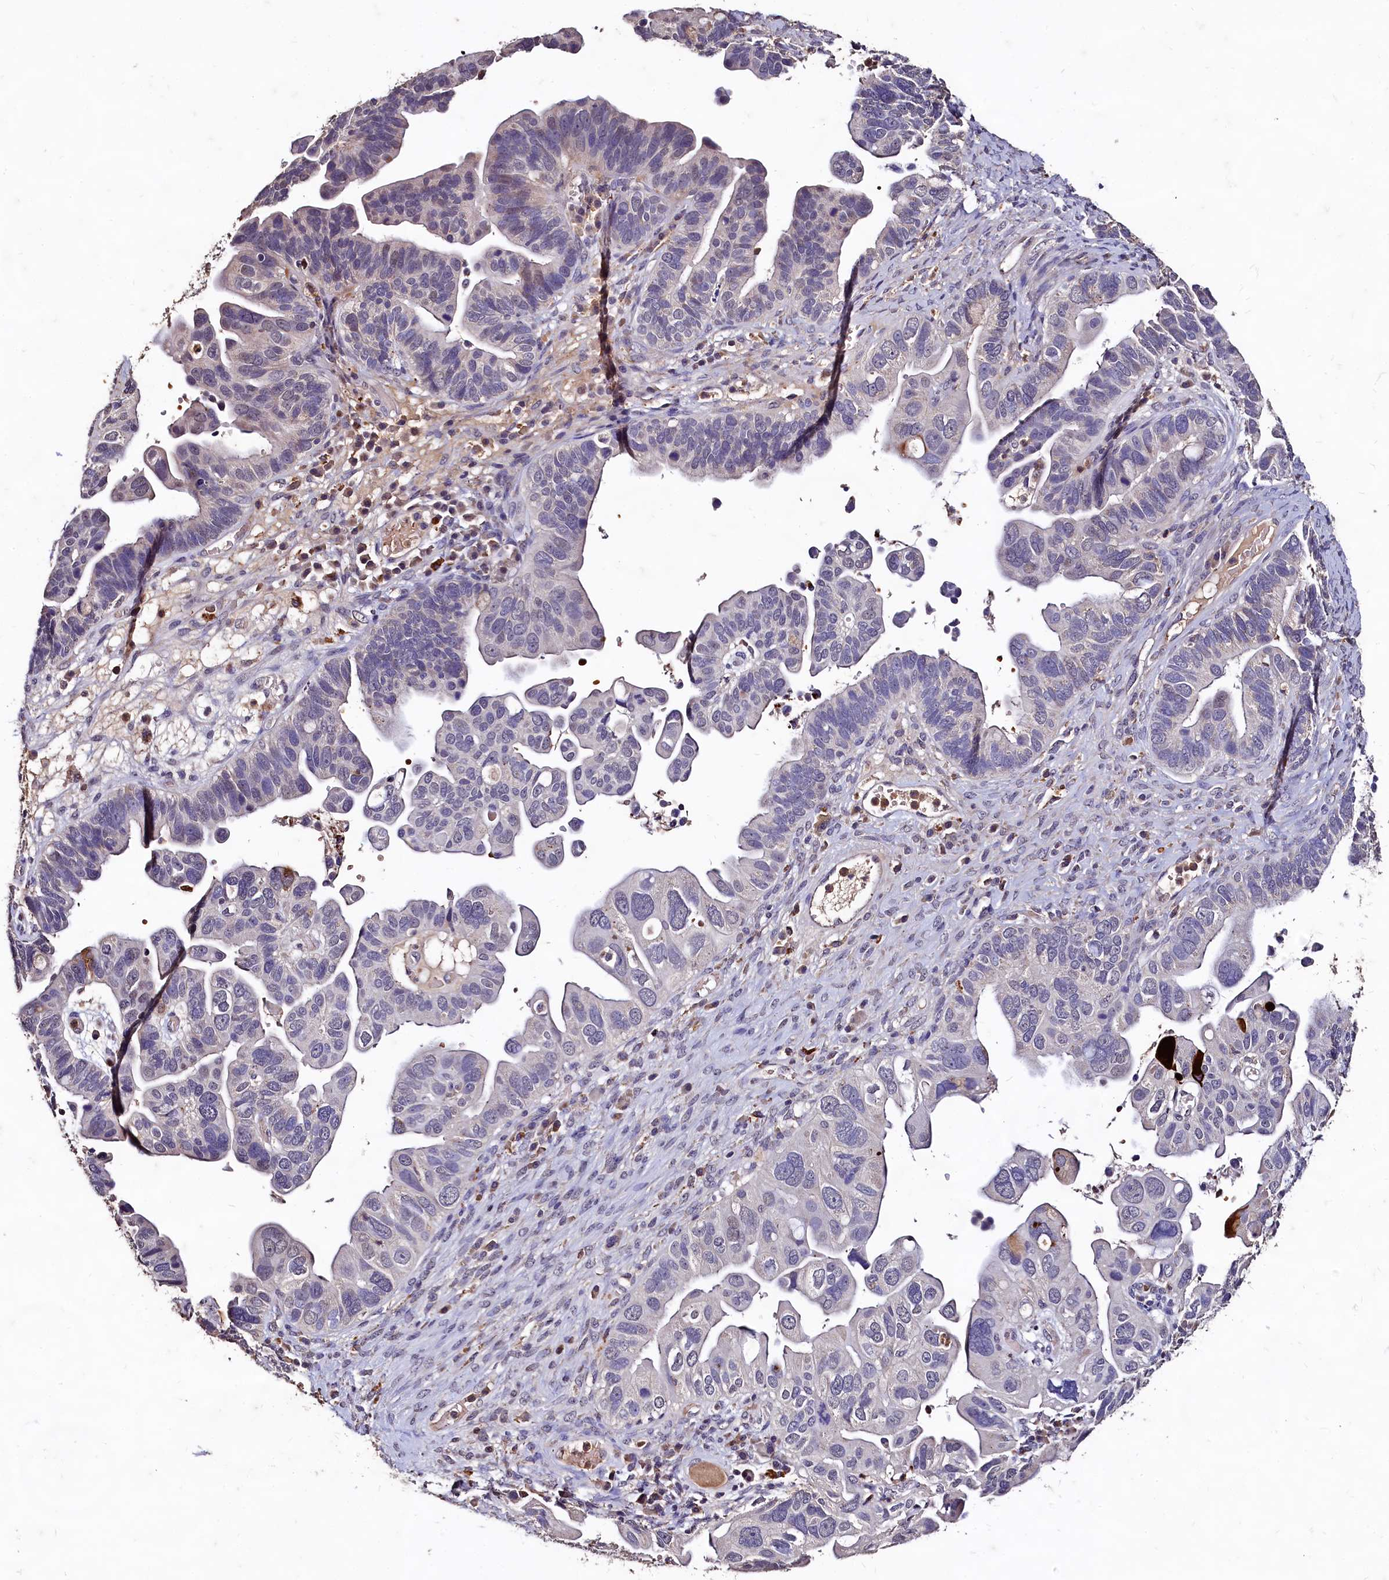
{"staining": {"intensity": "negative", "quantity": "none", "location": "none"}, "tissue": "ovarian cancer", "cell_type": "Tumor cells", "image_type": "cancer", "snomed": [{"axis": "morphology", "description": "Cystadenocarcinoma, serous, NOS"}, {"axis": "topography", "description": "Ovary"}], "caption": "This is an IHC histopathology image of ovarian cancer (serous cystadenocarcinoma). There is no positivity in tumor cells.", "gene": "CSTPP1", "patient": {"sex": "female", "age": 56}}